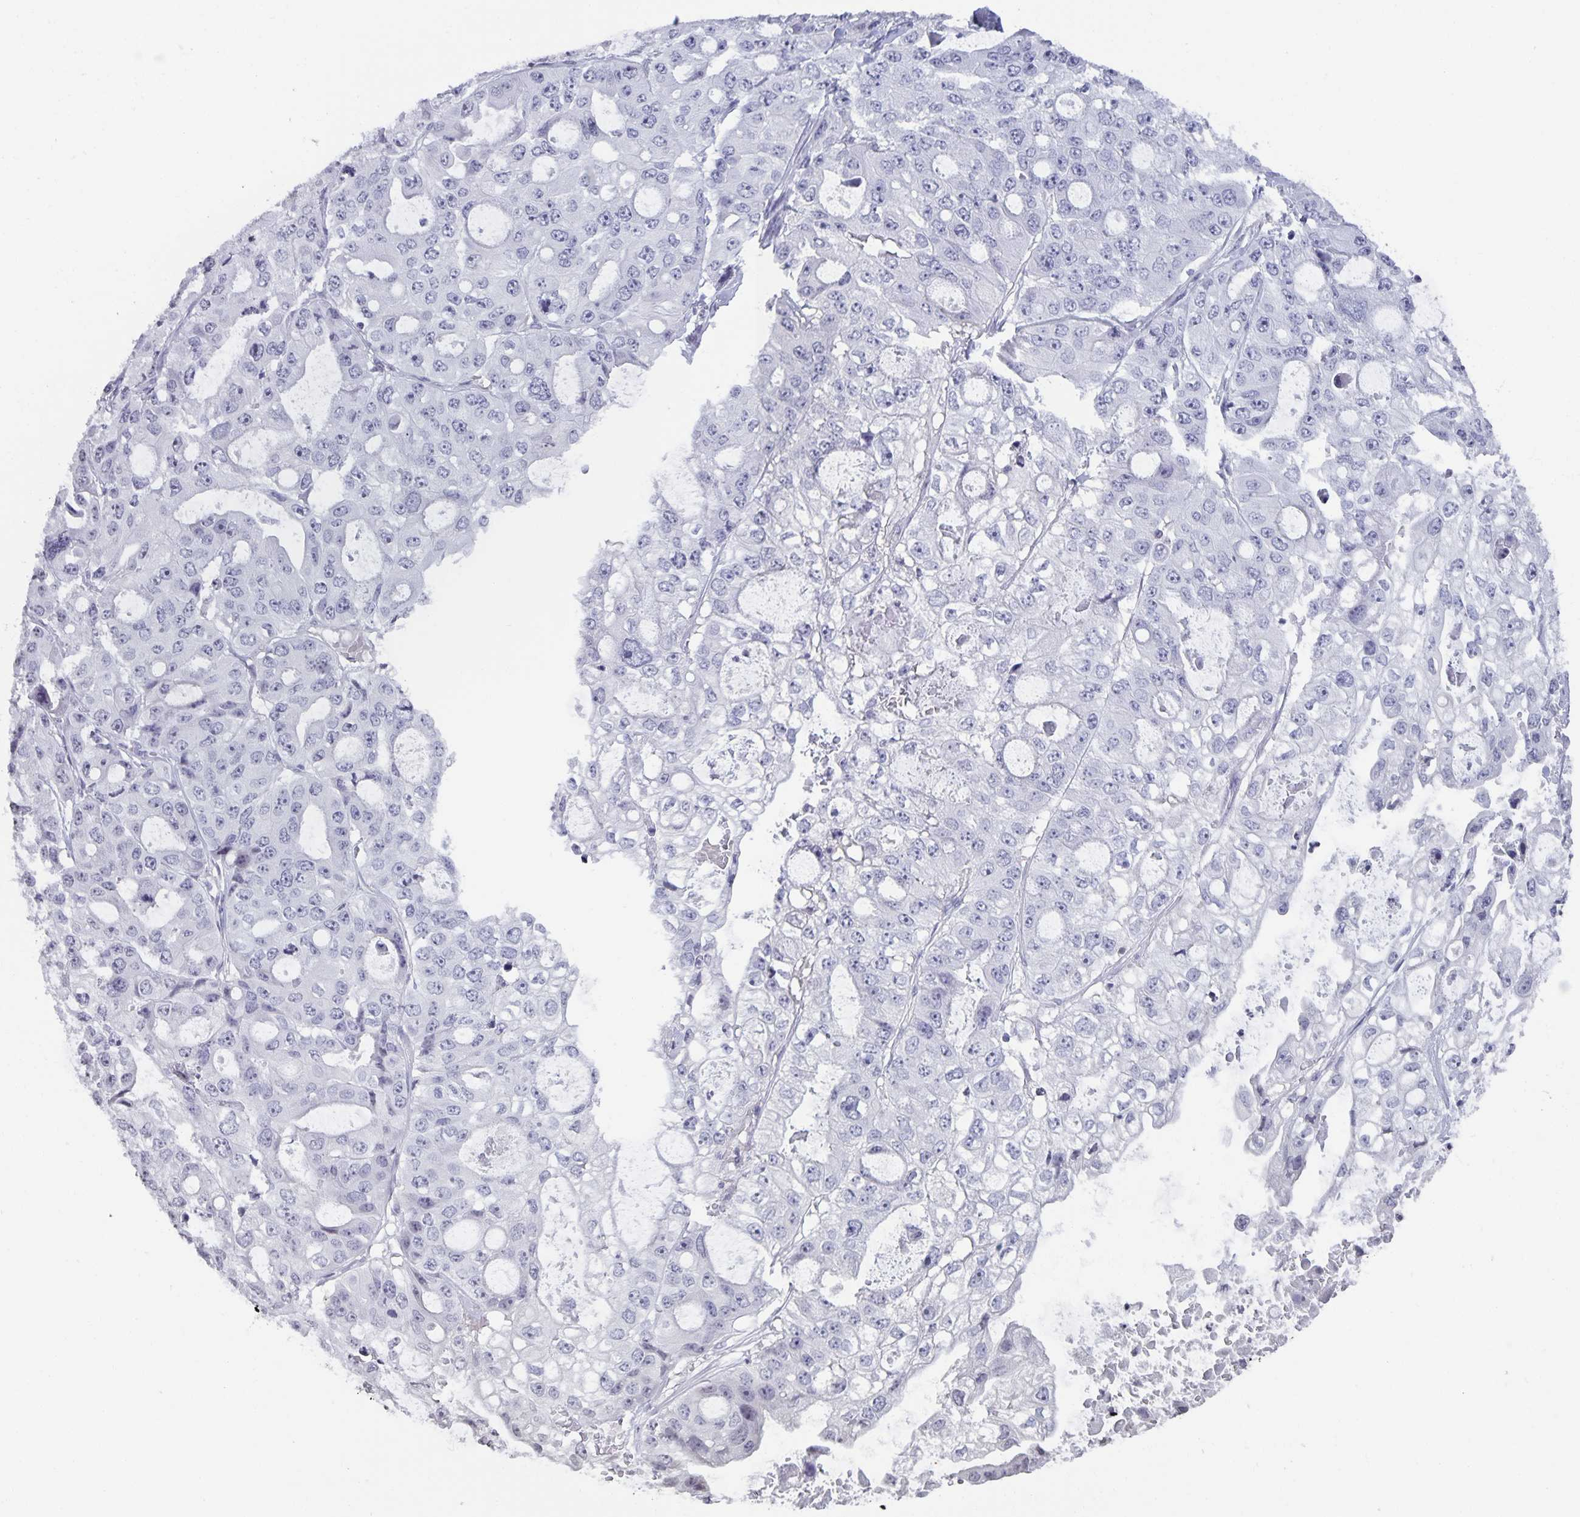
{"staining": {"intensity": "negative", "quantity": "none", "location": "none"}, "tissue": "ovarian cancer", "cell_type": "Tumor cells", "image_type": "cancer", "snomed": [{"axis": "morphology", "description": "Cystadenocarcinoma, serous, NOS"}, {"axis": "topography", "description": "Ovary"}], "caption": "The histopathology image shows no staining of tumor cells in serous cystadenocarcinoma (ovarian).", "gene": "AQP4", "patient": {"sex": "female", "age": 56}}